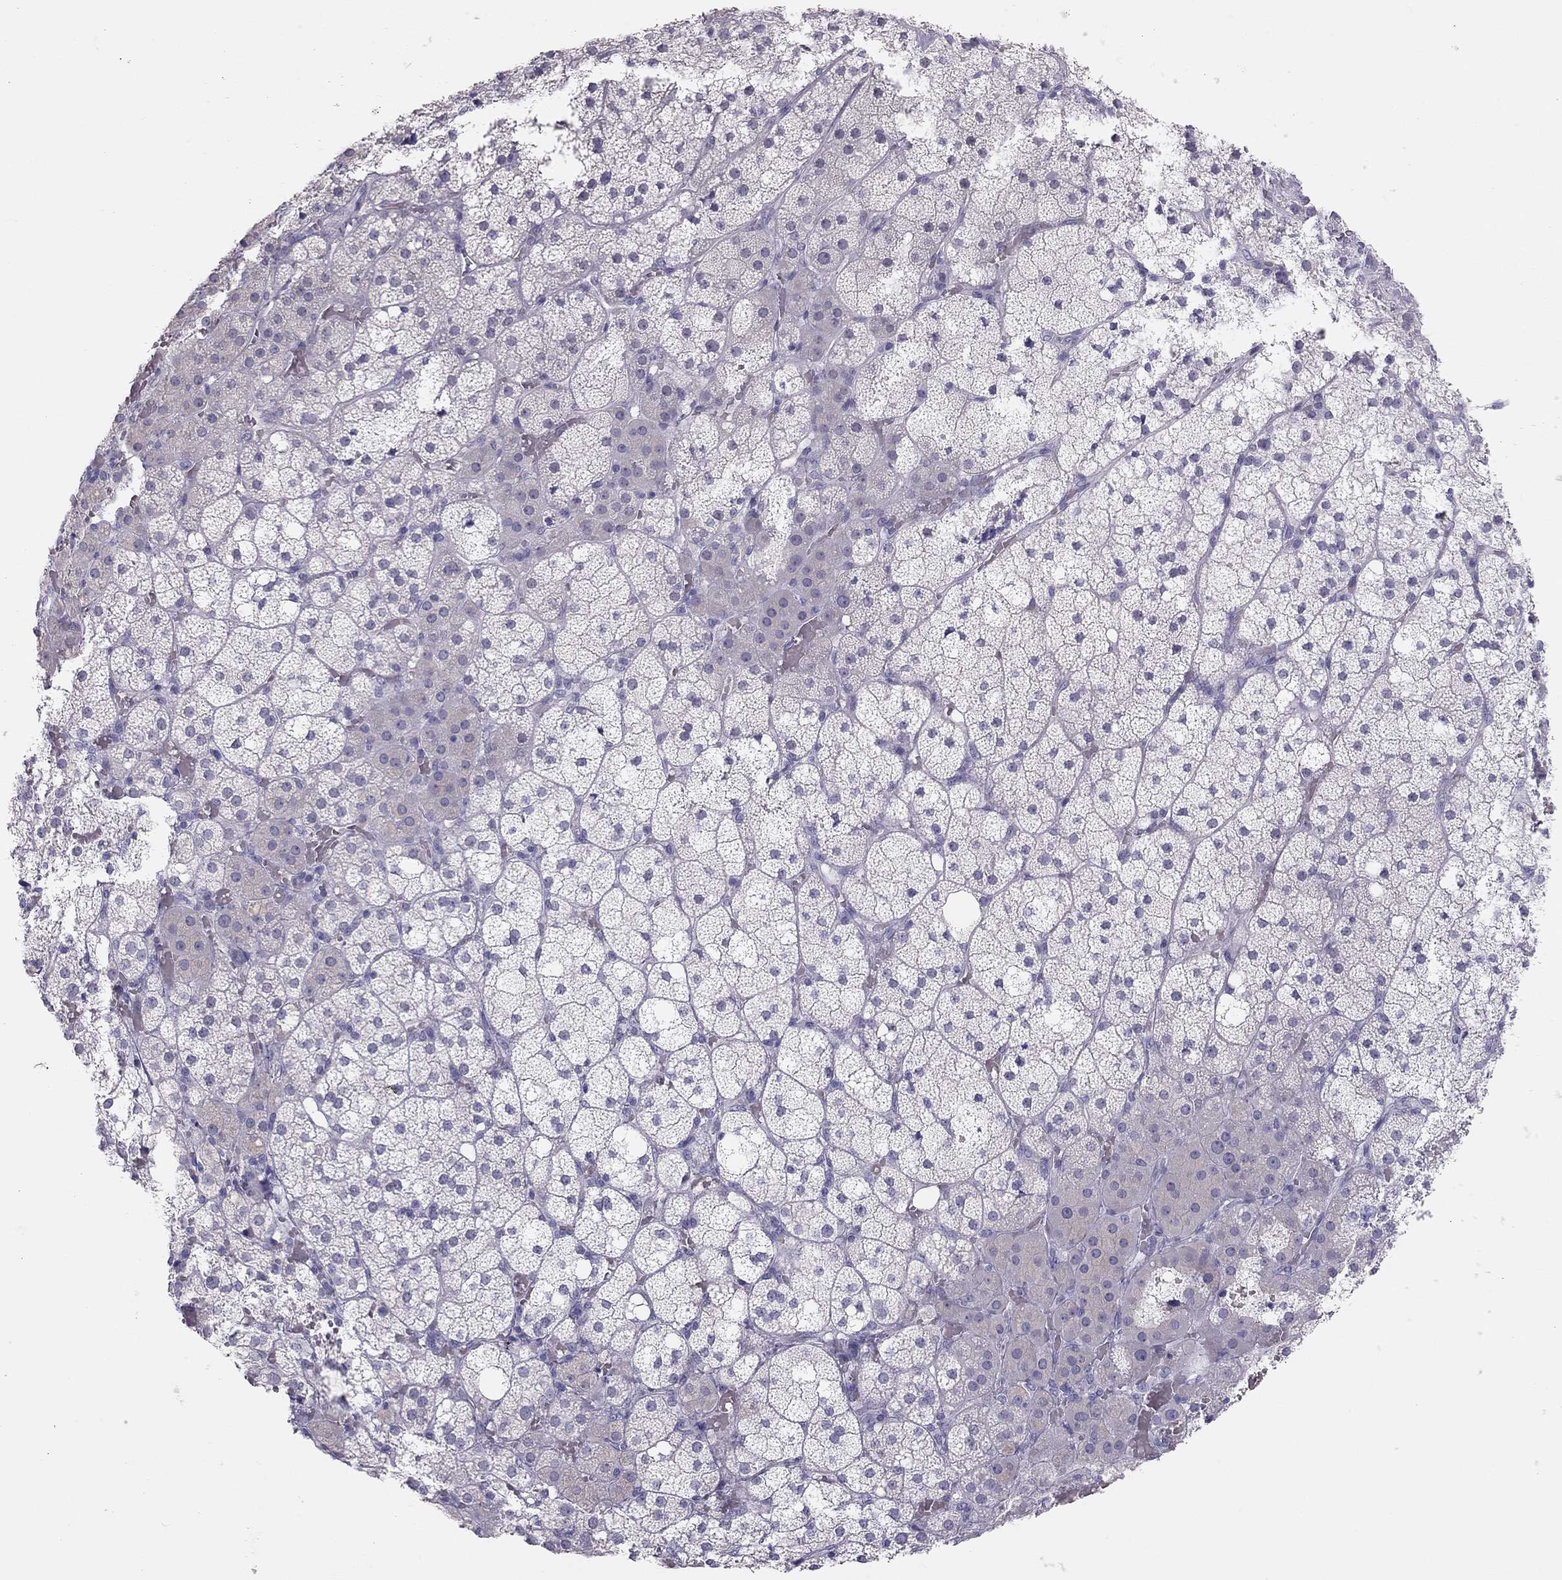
{"staining": {"intensity": "negative", "quantity": "none", "location": "none"}, "tissue": "adrenal gland", "cell_type": "Glandular cells", "image_type": "normal", "snomed": [{"axis": "morphology", "description": "Normal tissue, NOS"}, {"axis": "topography", "description": "Adrenal gland"}], "caption": "High power microscopy histopathology image of an immunohistochemistry (IHC) micrograph of normal adrenal gland, revealing no significant expression in glandular cells.", "gene": "SPATA12", "patient": {"sex": "male", "age": 53}}